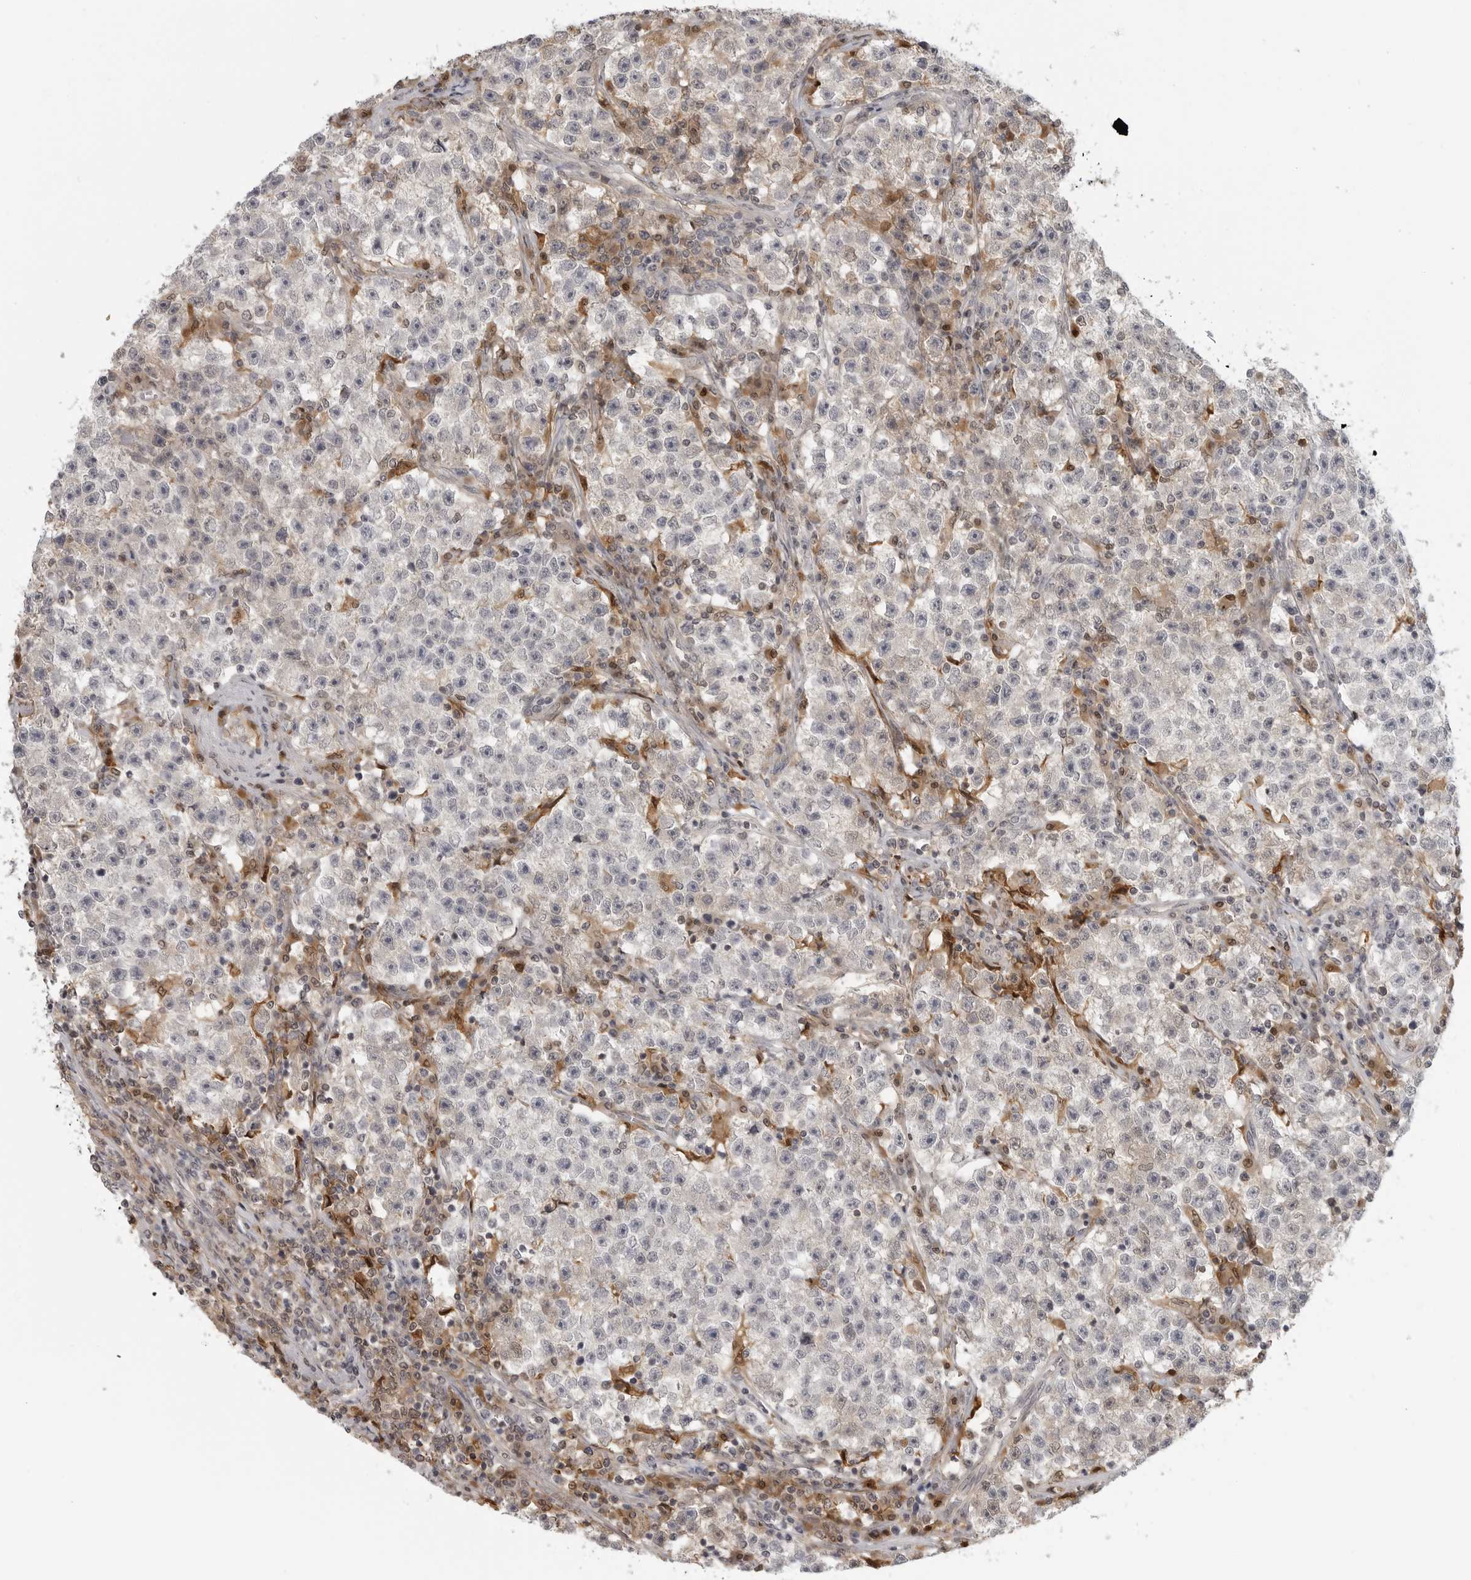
{"staining": {"intensity": "negative", "quantity": "none", "location": "none"}, "tissue": "testis cancer", "cell_type": "Tumor cells", "image_type": "cancer", "snomed": [{"axis": "morphology", "description": "Seminoma, NOS"}, {"axis": "topography", "description": "Testis"}], "caption": "There is no significant expression in tumor cells of seminoma (testis).", "gene": "CTIF", "patient": {"sex": "male", "age": 22}}